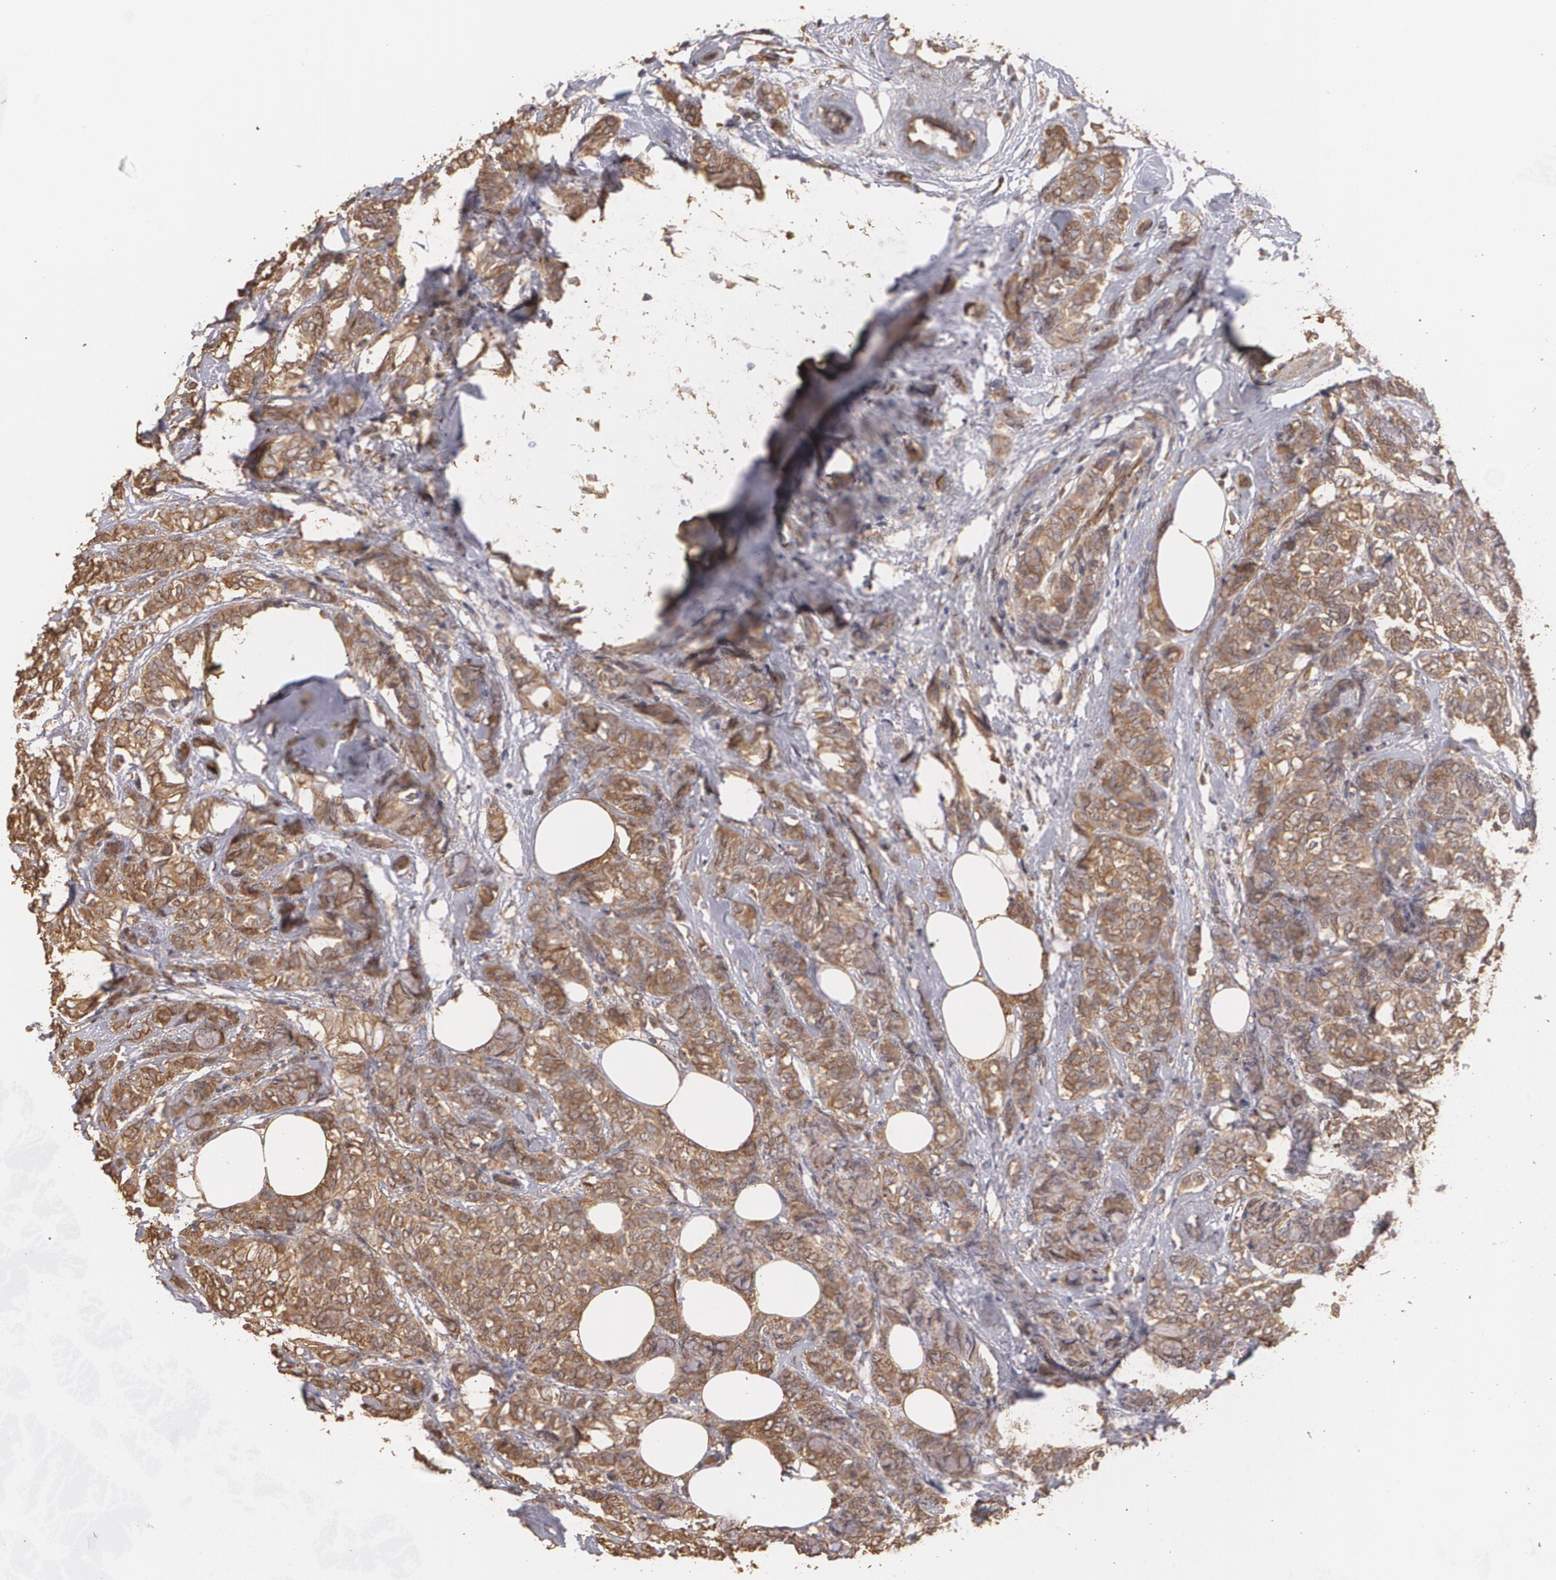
{"staining": {"intensity": "moderate", "quantity": ">75%", "location": "cytoplasmic/membranous"}, "tissue": "breast cancer", "cell_type": "Tumor cells", "image_type": "cancer", "snomed": [{"axis": "morphology", "description": "Lobular carcinoma"}, {"axis": "topography", "description": "Breast"}], "caption": "Lobular carcinoma (breast) stained for a protein displays moderate cytoplasmic/membranous positivity in tumor cells.", "gene": "PON1", "patient": {"sex": "female", "age": 60}}